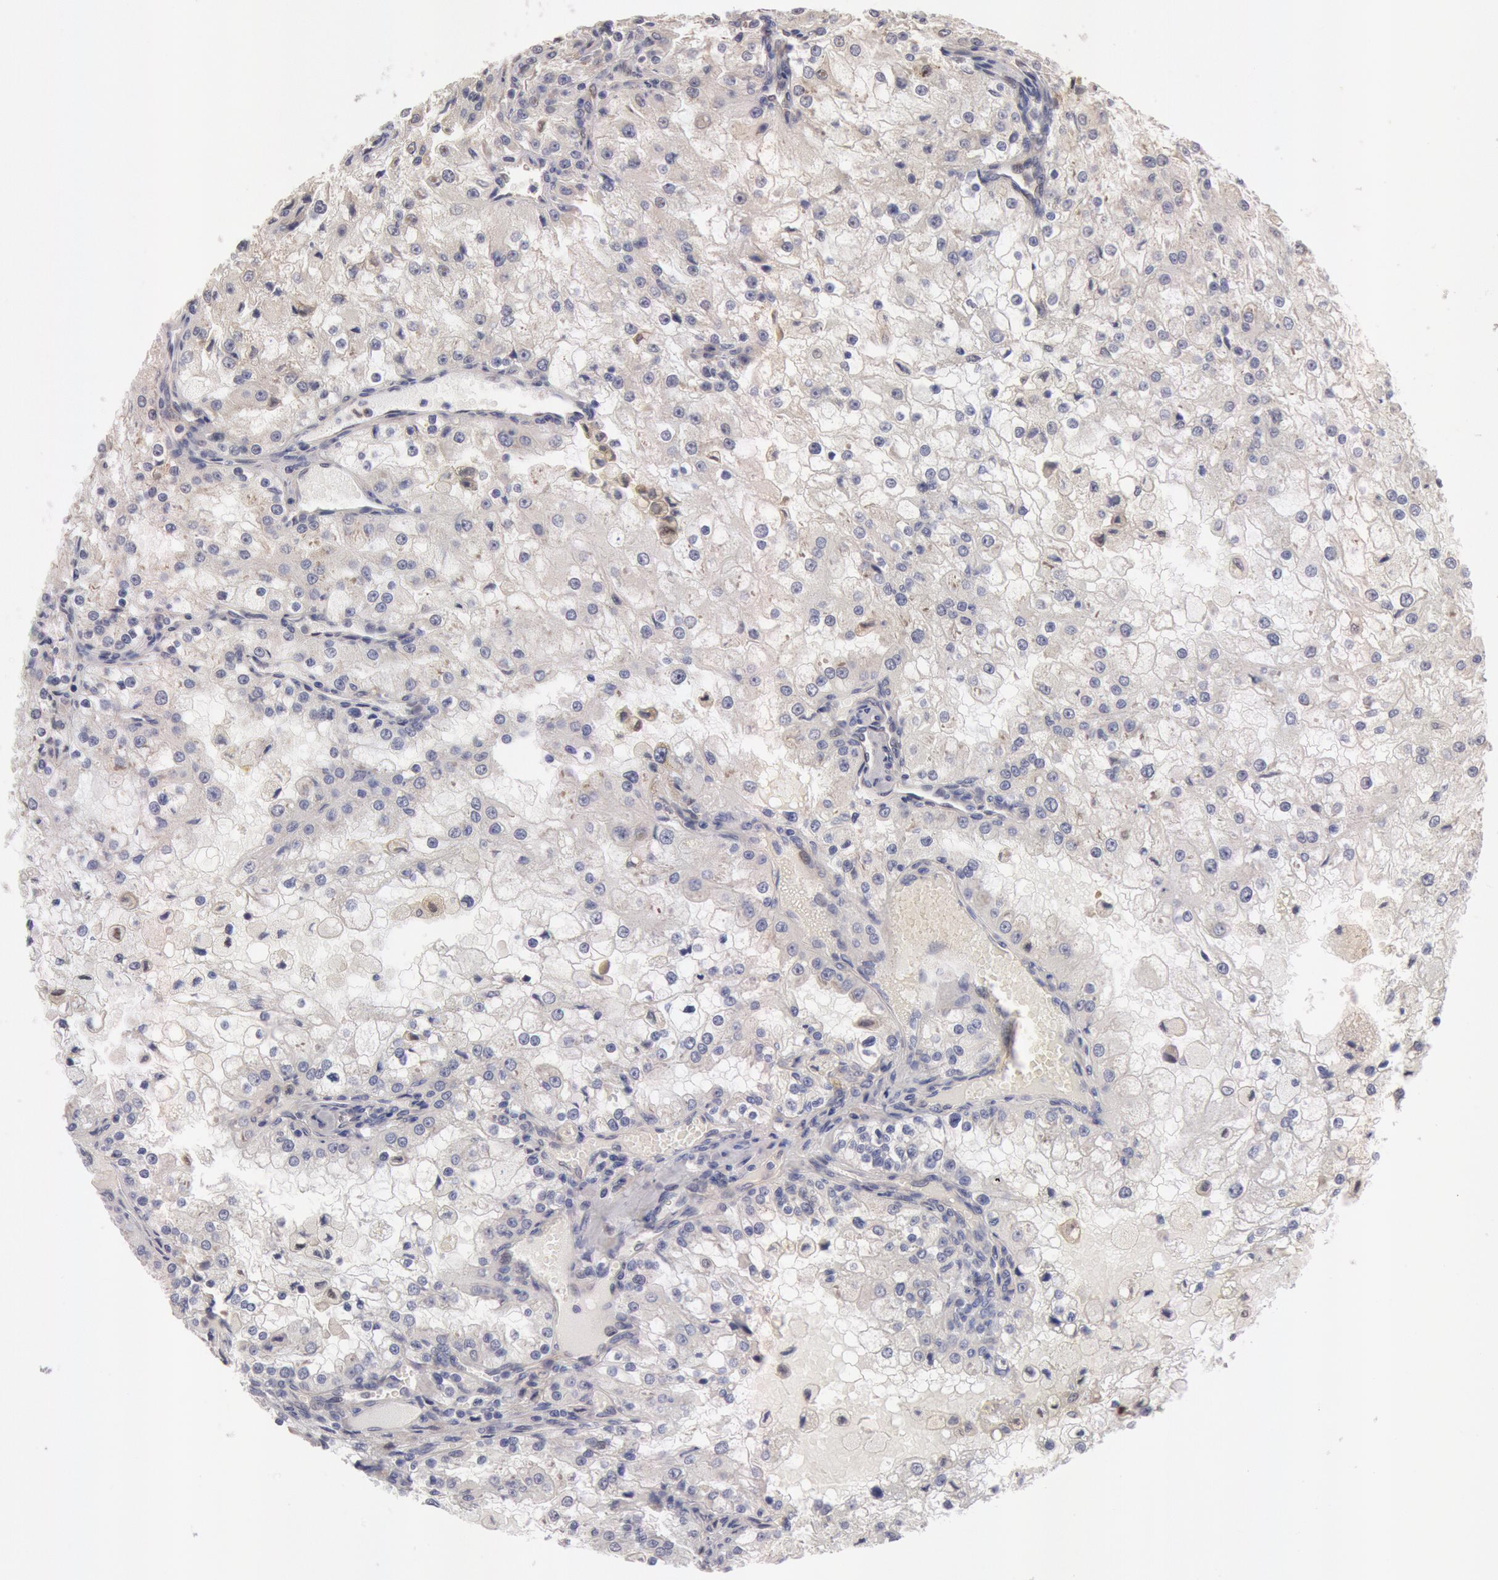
{"staining": {"intensity": "negative", "quantity": "none", "location": "none"}, "tissue": "renal cancer", "cell_type": "Tumor cells", "image_type": "cancer", "snomed": [{"axis": "morphology", "description": "Adenocarcinoma, NOS"}, {"axis": "topography", "description": "Kidney"}], "caption": "Immunohistochemistry histopathology image of neoplastic tissue: adenocarcinoma (renal) stained with DAB (3,3'-diaminobenzidine) reveals no significant protein expression in tumor cells. Brightfield microscopy of immunohistochemistry stained with DAB (brown) and hematoxylin (blue), captured at high magnification.", "gene": "DNAJA1", "patient": {"sex": "female", "age": 74}}